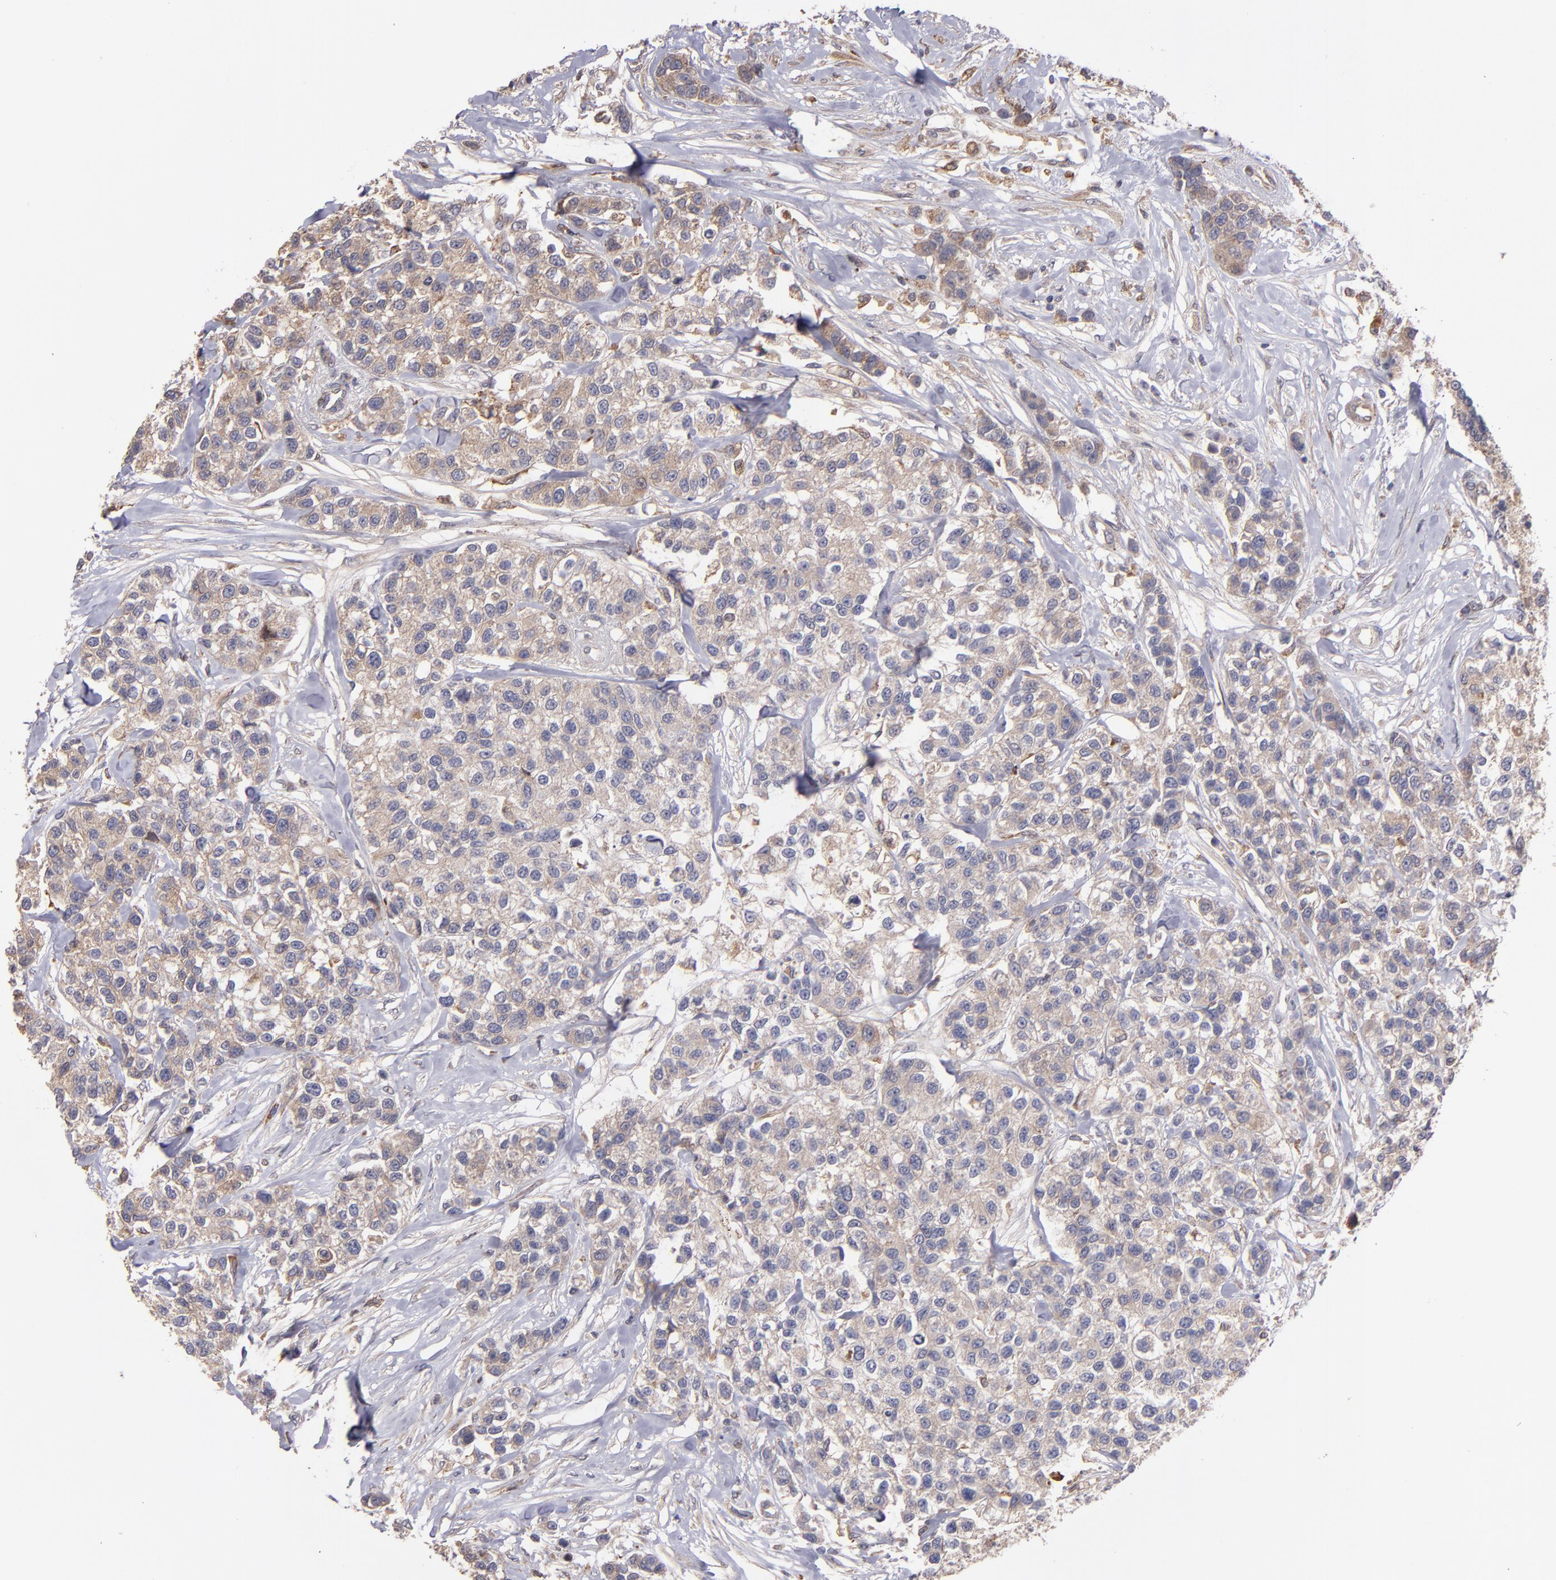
{"staining": {"intensity": "weak", "quantity": ">75%", "location": "cytoplasmic/membranous"}, "tissue": "breast cancer", "cell_type": "Tumor cells", "image_type": "cancer", "snomed": [{"axis": "morphology", "description": "Duct carcinoma"}, {"axis": "topography", "description": "Breast"}], "caption": "A brown stain shows weak cytoplasmic/membranous staining of a protein in human intraductal carcinoma (breast) tumor cells.", "gene": "IFIH1", "patient": {"sex": "female", "age": 51}}